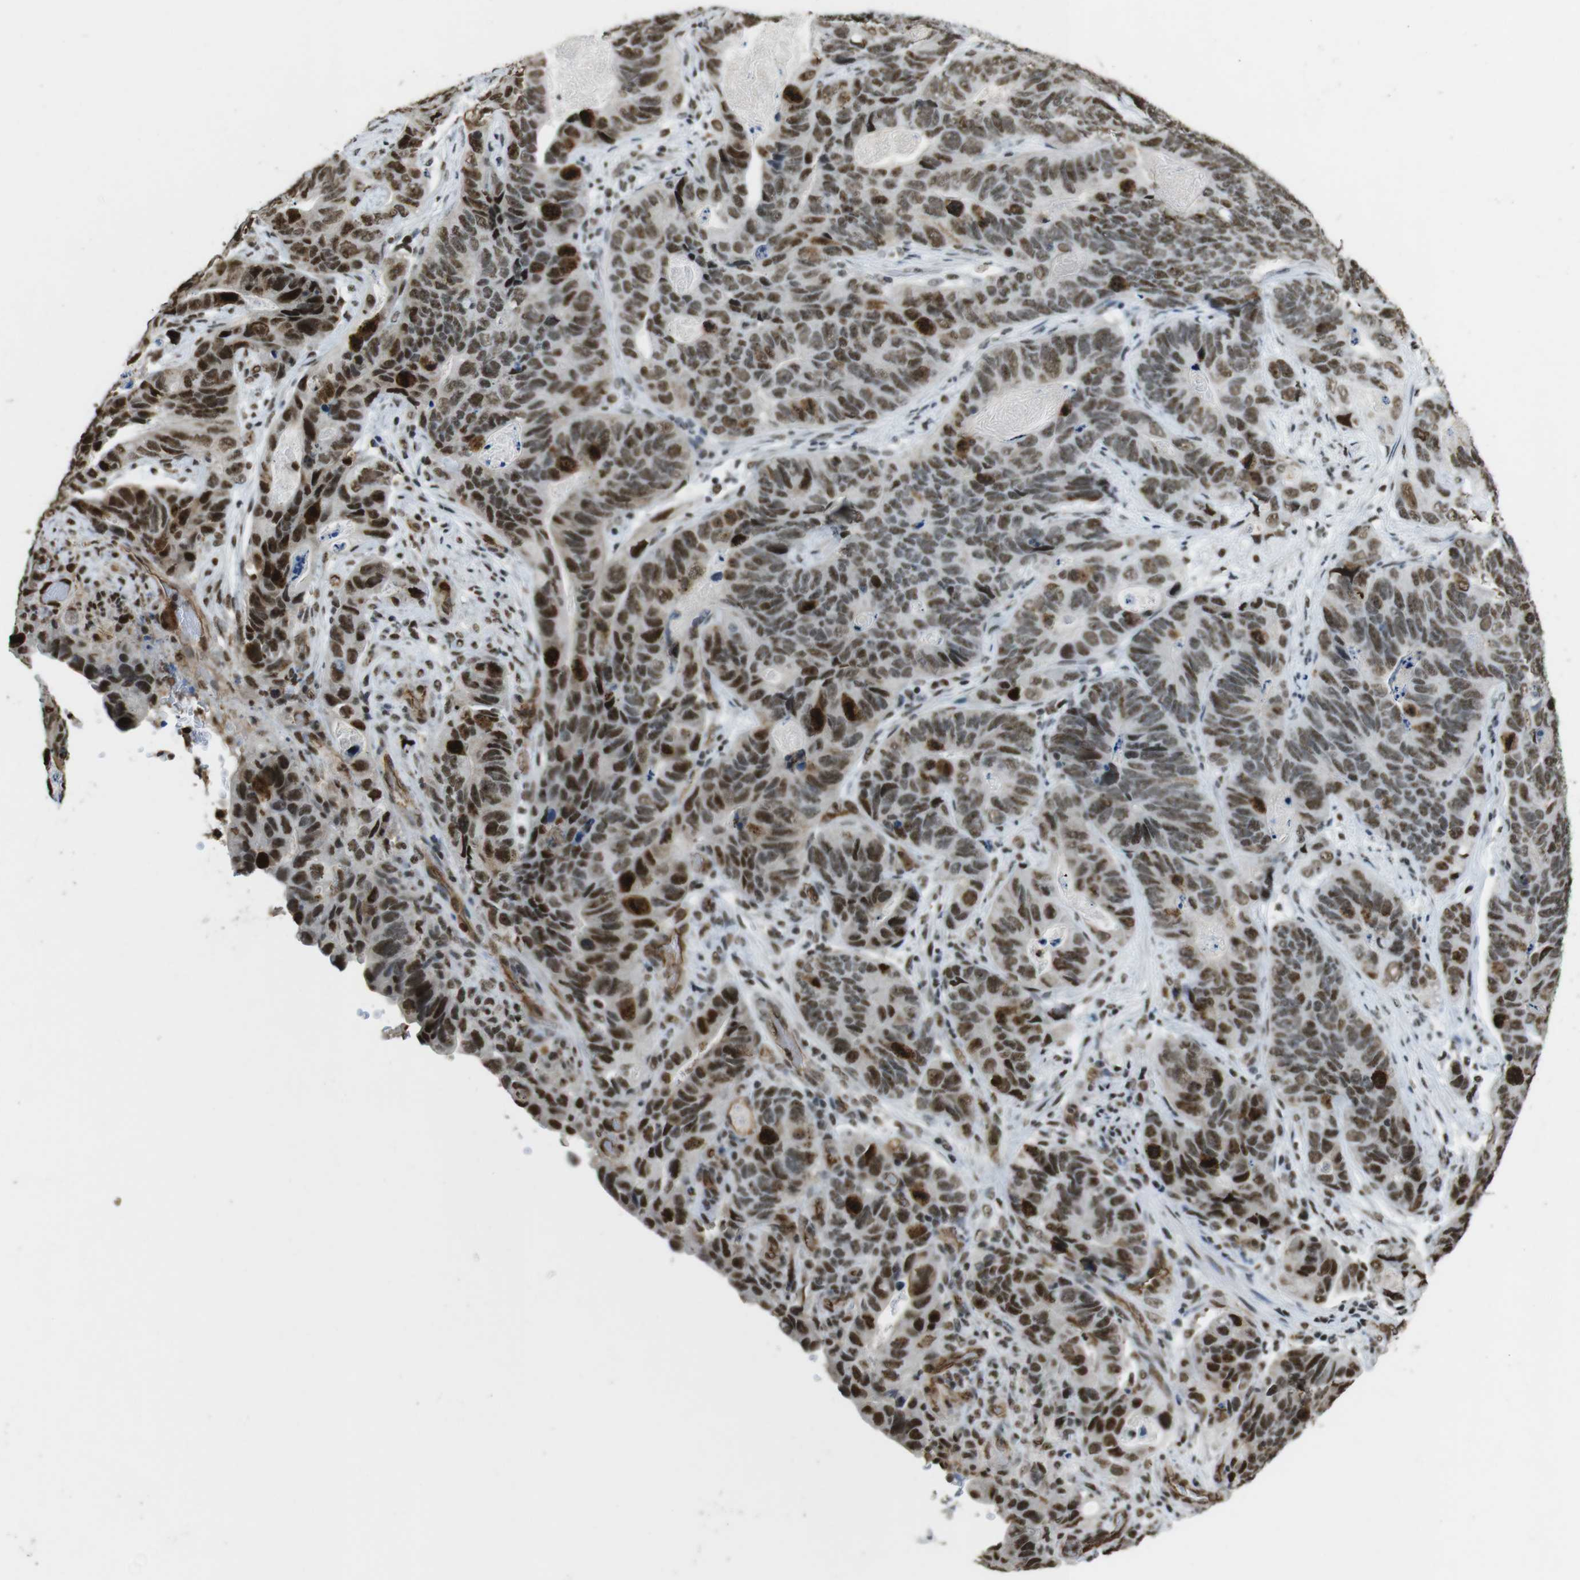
{"staining": {"intensity": "strong", "quantity": ">75%", "location": "nuclear"}, "tissue": "stomach cancer", "cell_type": "Tumor cells", "image_type": "cancer", "snomed": [{"axis": "morphology", "description": "Adenocarcinoma, NOS"}, {"axis": "topography", "description": "Stomach"}], "caption": "This histopathology image demonstrates IHC staining of stomach cancer, with high strong nuclear positivity in approximately >75% of tumor cells.", "gene": "CSNK2B", "patient": {"sex": "female", "age": 89}}